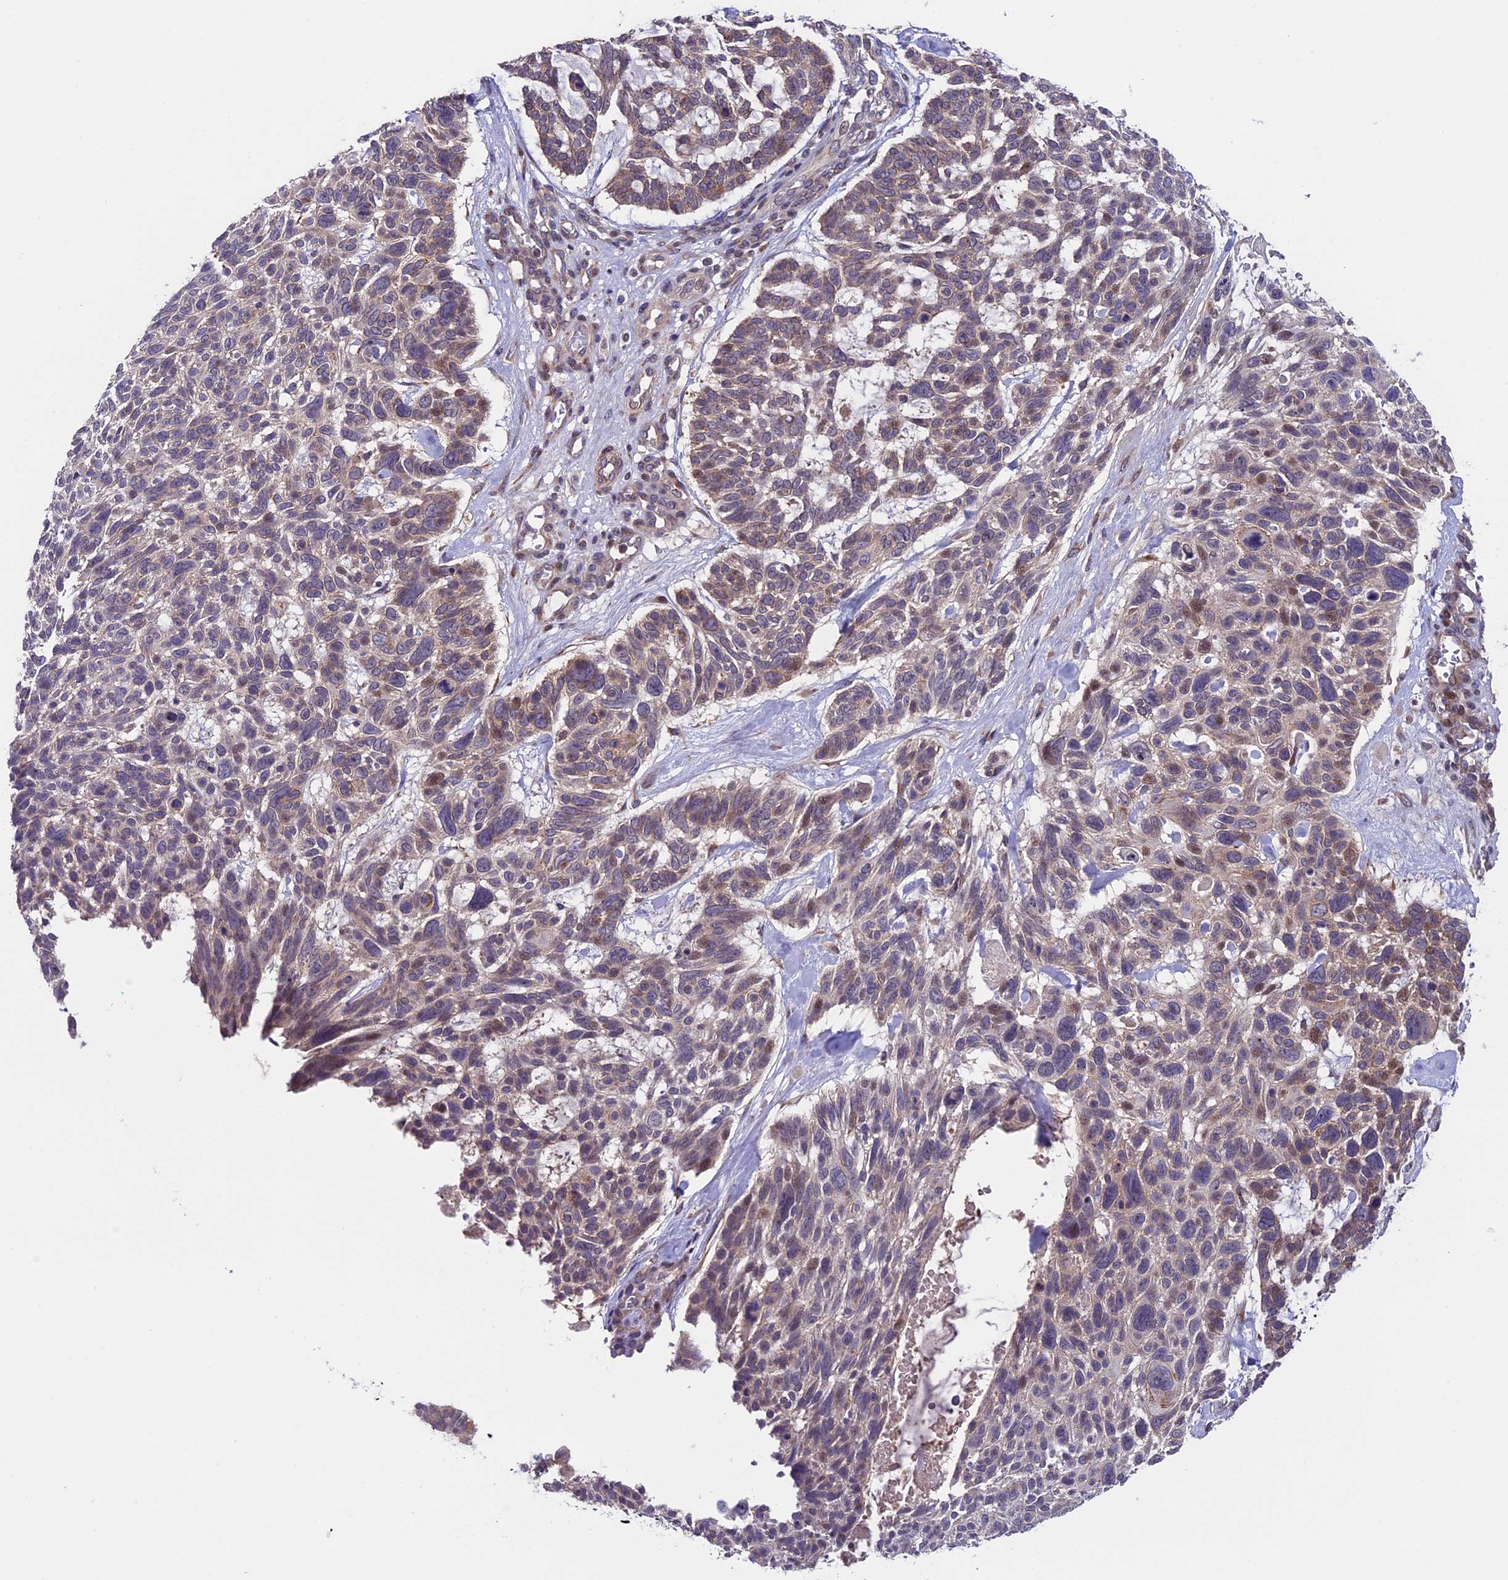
{"staining": {"intensity": "weak", "quantity": ">75%", "location": "cytoplasmic/membranous"}, "tissue": "skin cancer", "cell_type": "Tumor cells", "image_type": "cancer", "snomed": [{"axis": "morphology", "description": "Basal cell carcinoma"}, {"axis": "topography", "description": "Skin"}], "caption": "Human skin cancer (basal cell carcinoma) stained with a protein marker exhibits weak staining in tumor cells.", "gene": "SIPA1L3", "patient": {"sex": "male", "age": 88}}